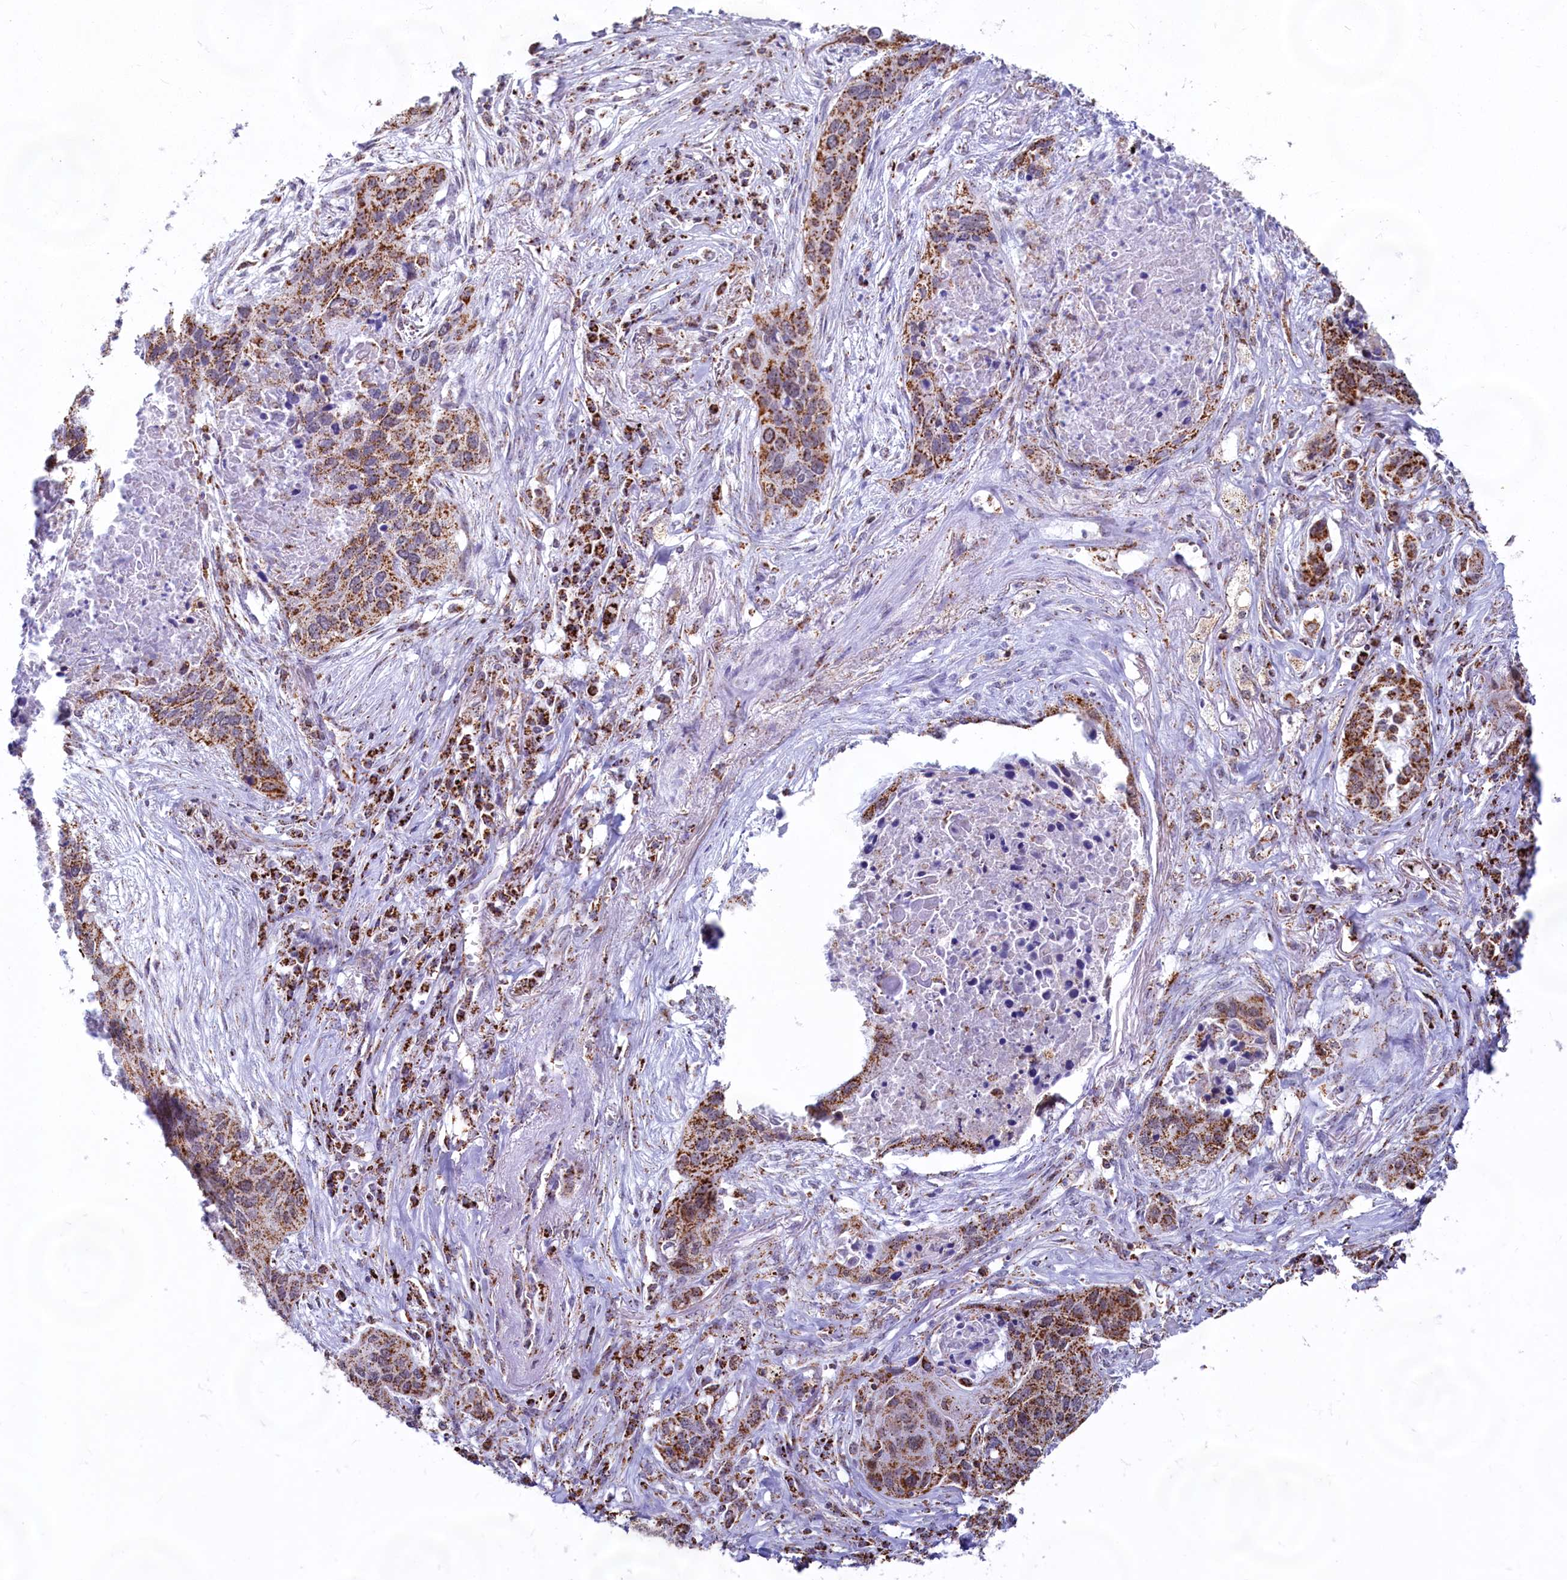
{"staining": {"intensity": "moderate", "quantity": ">75%", "location": "cytoplasmic/membranous"}, "tissue": "lung cancer", "cell_type": "Tumor cells", "image_type": "cancer", "snomed": [{"axis": "morphology", "description": "Squamous cell carcinoma, NOS"}, {"axis": "topography", "description": "Lung"}], "caption": "This is a histology image of immunohistochemistry (IHC) staining of lung squamous cell carcinoma, which shows moderate positivity in the cytoplasmic/membranous of tumor cells.", "gene": "C1D", "patient": {"sex": "female", "age": 63}}